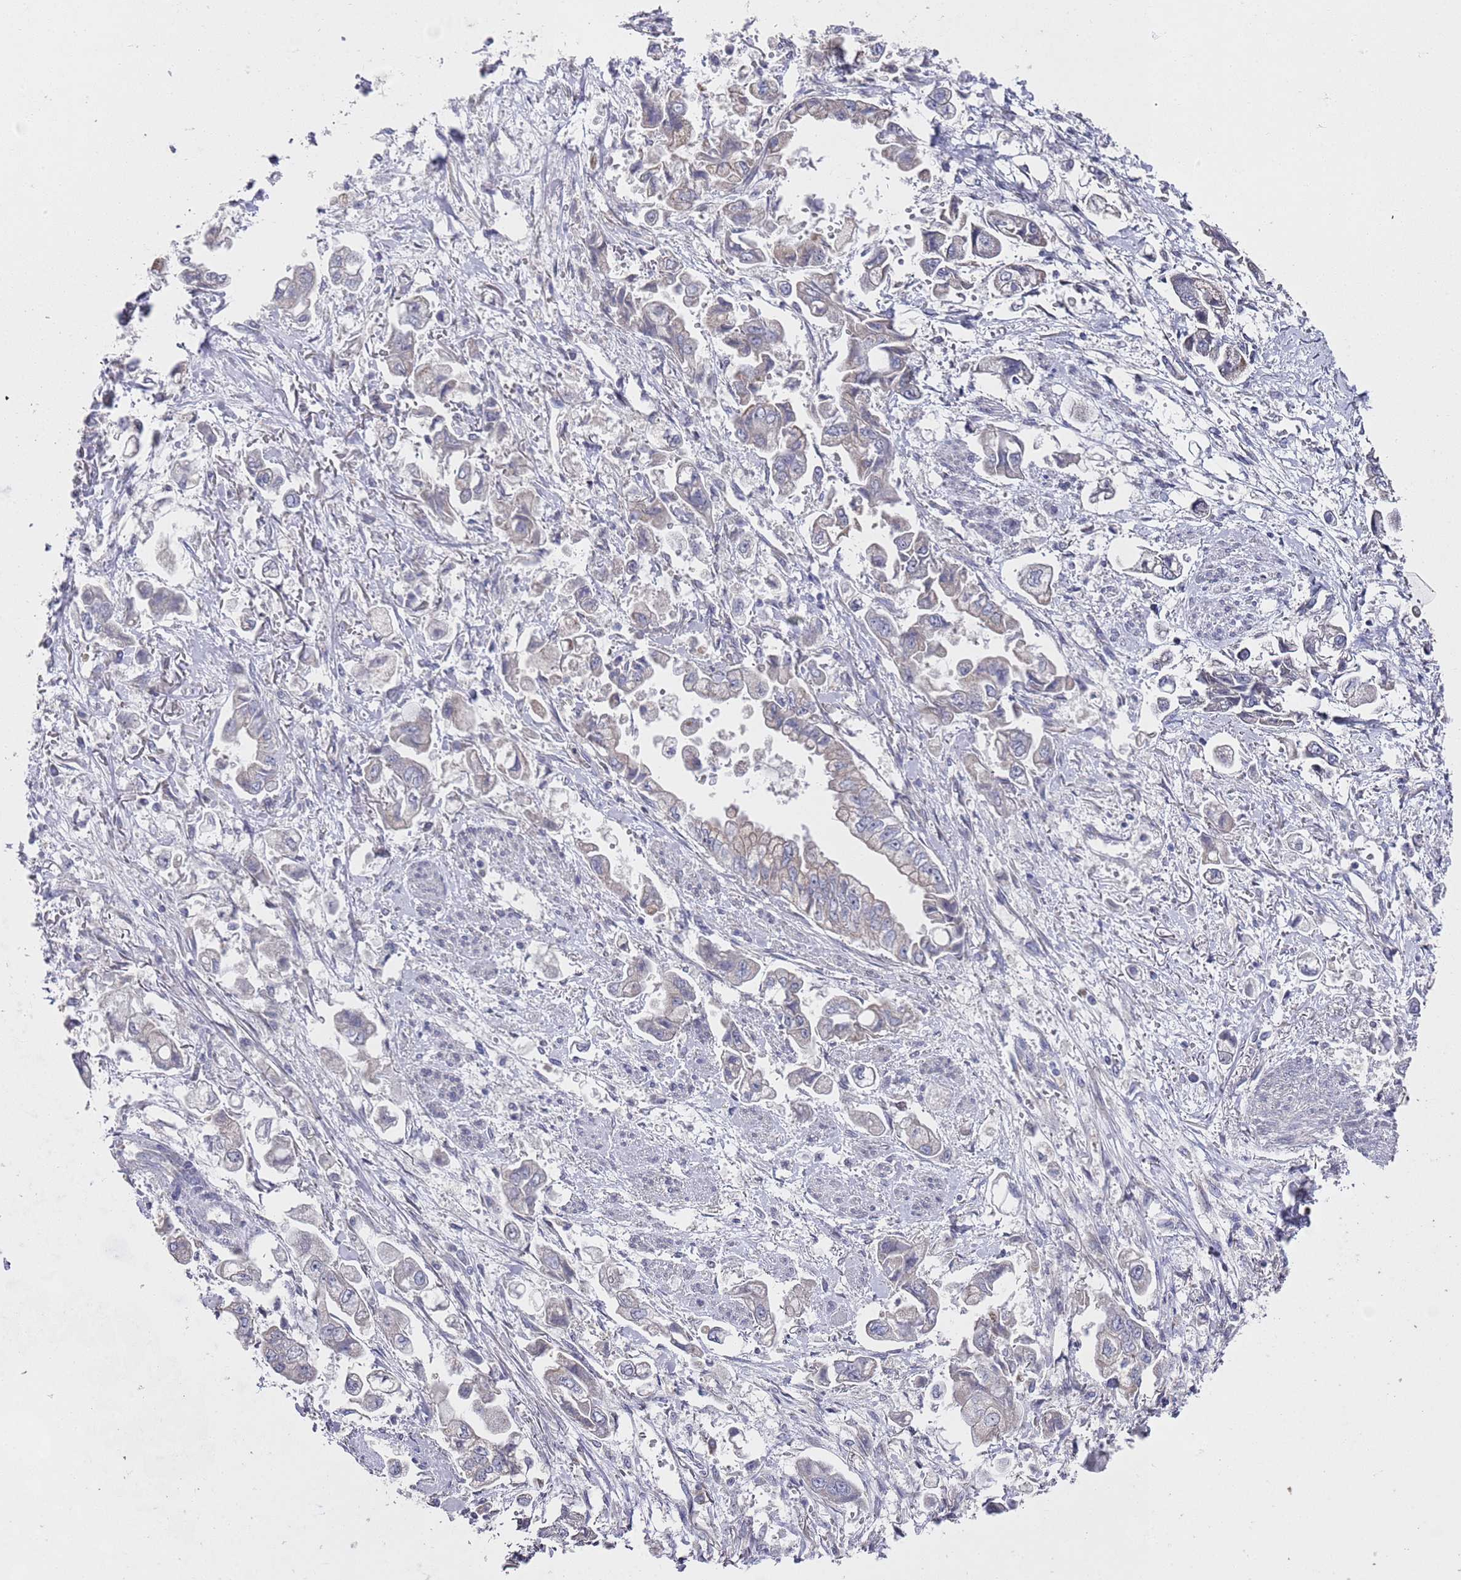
{"staining": {"intensity": "negative", "quantity": "none", "location": "none"}, "tissue": "stomach cancer", "cell_type": "Tumor cells", "image_type": "cancer", "snomed": [{"axis": "morphology", "description": "Adenocarcinoma, NOS"}, {"axis": "topography", "description": "Stomach"}], "caption": "High magnification brightfield microscopy of adenocarcinoma (stomach) stained with DAB (brown) and counterstained with hematoxylin (blue): tumor cells show no significant staining.", "gene": "NPEPPS", "patient": {"sex": "male", "age": 62}}